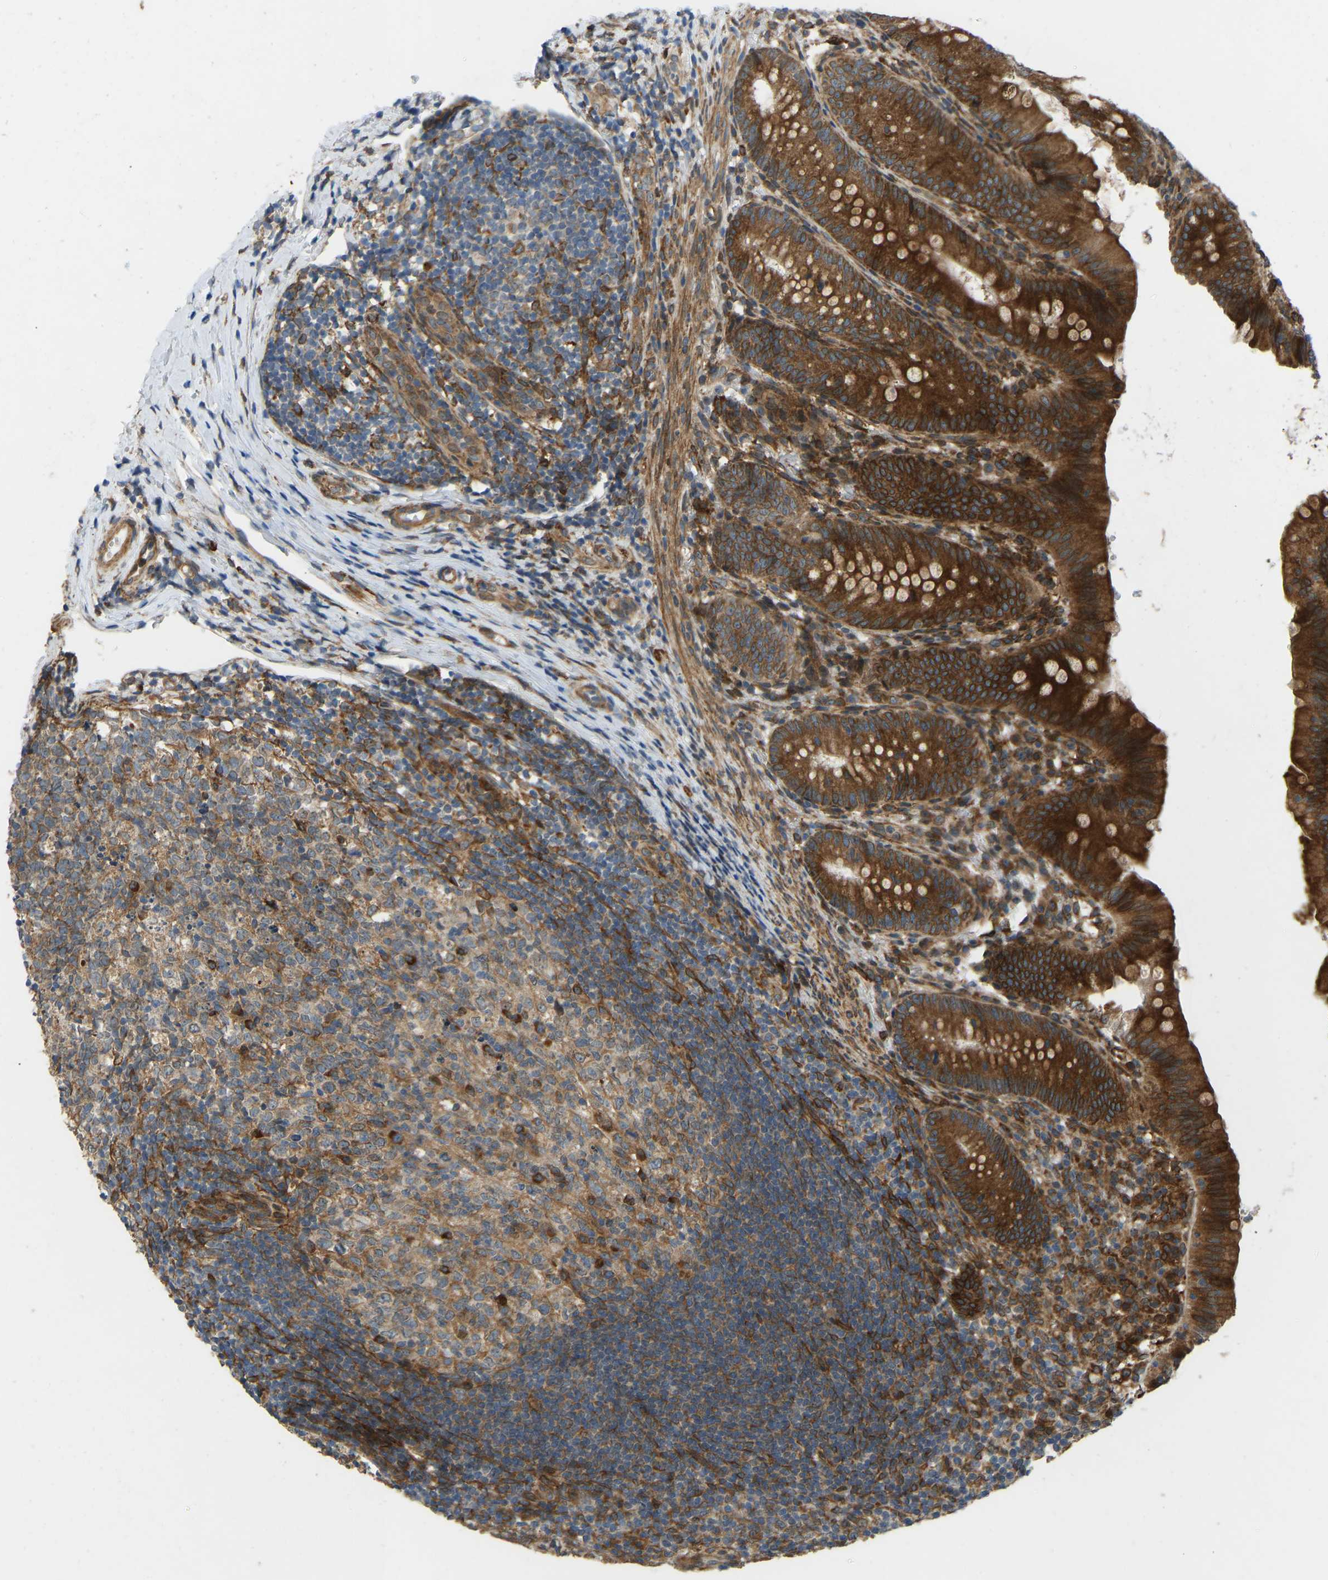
{"staining": {"intensity": "strong", "quantity": ">75%", "location": "cytoplasmic/membranous"}, "tissue": "appendix", "cell_type": "Glandular cells", "image_type": "normal", "snomed": [{"axis": "morphology", "description": "Normal tissue, NOS"}, {"axis": "topography", "description": "Appendix"}], "caption": "This micrograph reveals IHC staining of normal human appendix, with high strong cytoplasmic/membranous expression in about >75% of glandular cells.", "gene": "OS9", "patient": {"sex": "male", "age": 1}}